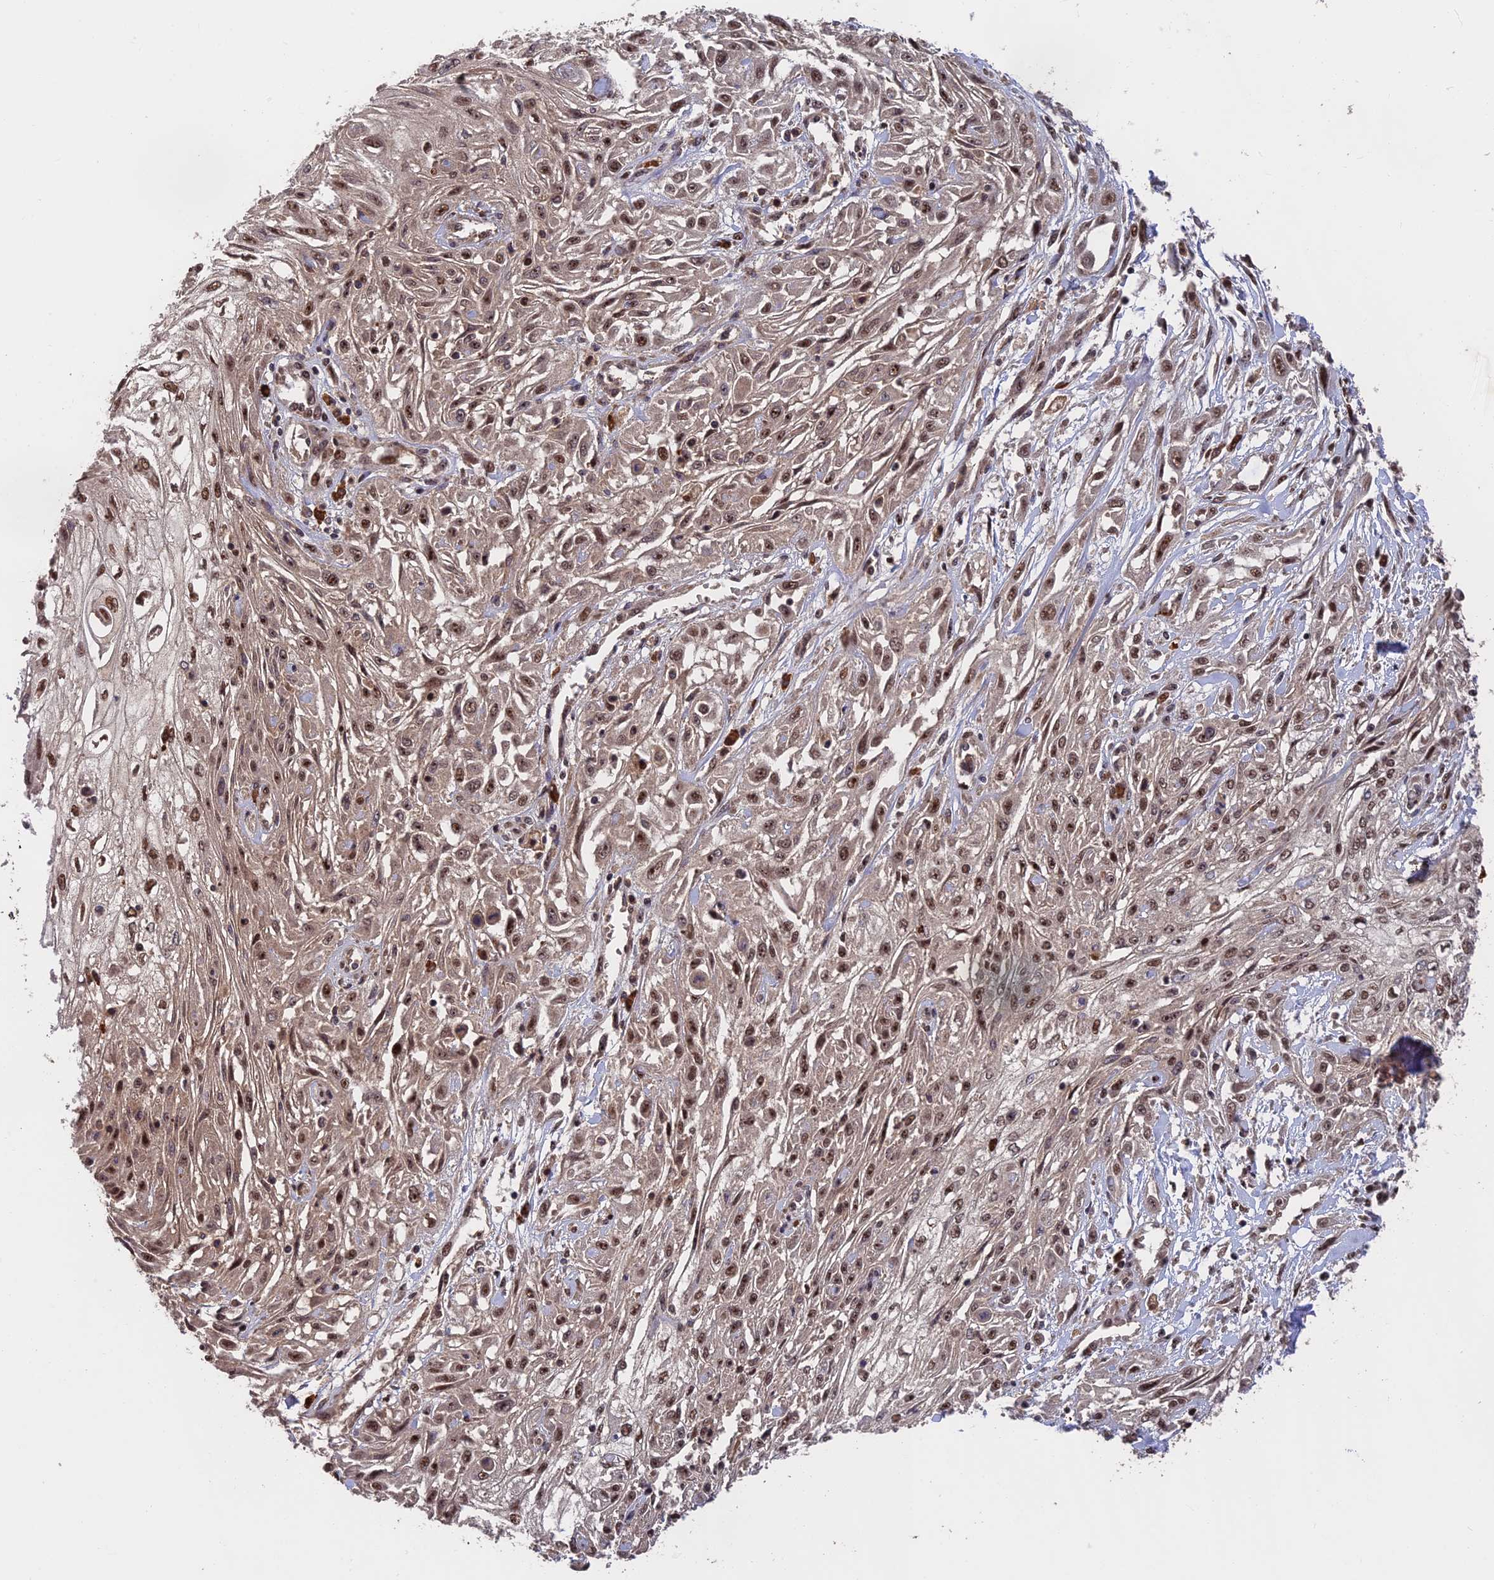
{"staining": {"intensity": "moderate", "quantity": ">75%", "location": "nuclear"}, "tissue": "skin cancer", "cell_type": "Tumor cells", "image_type": "cancer", "snomed": [{"axis": "morphology", "description": "Squamous cell carcinoma, NOS"}, {"axis": "morphology", "description": "Squamous cell carcinoma, metastatic, NOS"}, {"axis": "topography", "description": "Skin"}, {"axis": "topography", "description": "Lymph node"}], "caption": "Immunohistochemistry (IHC) of human skin cancer demonstrates medium levels of moderate nuclear staining in about >75% of tumor cells.", "gene": "OSBPL1A", "patient": {"sex": "male", "age": 75}}